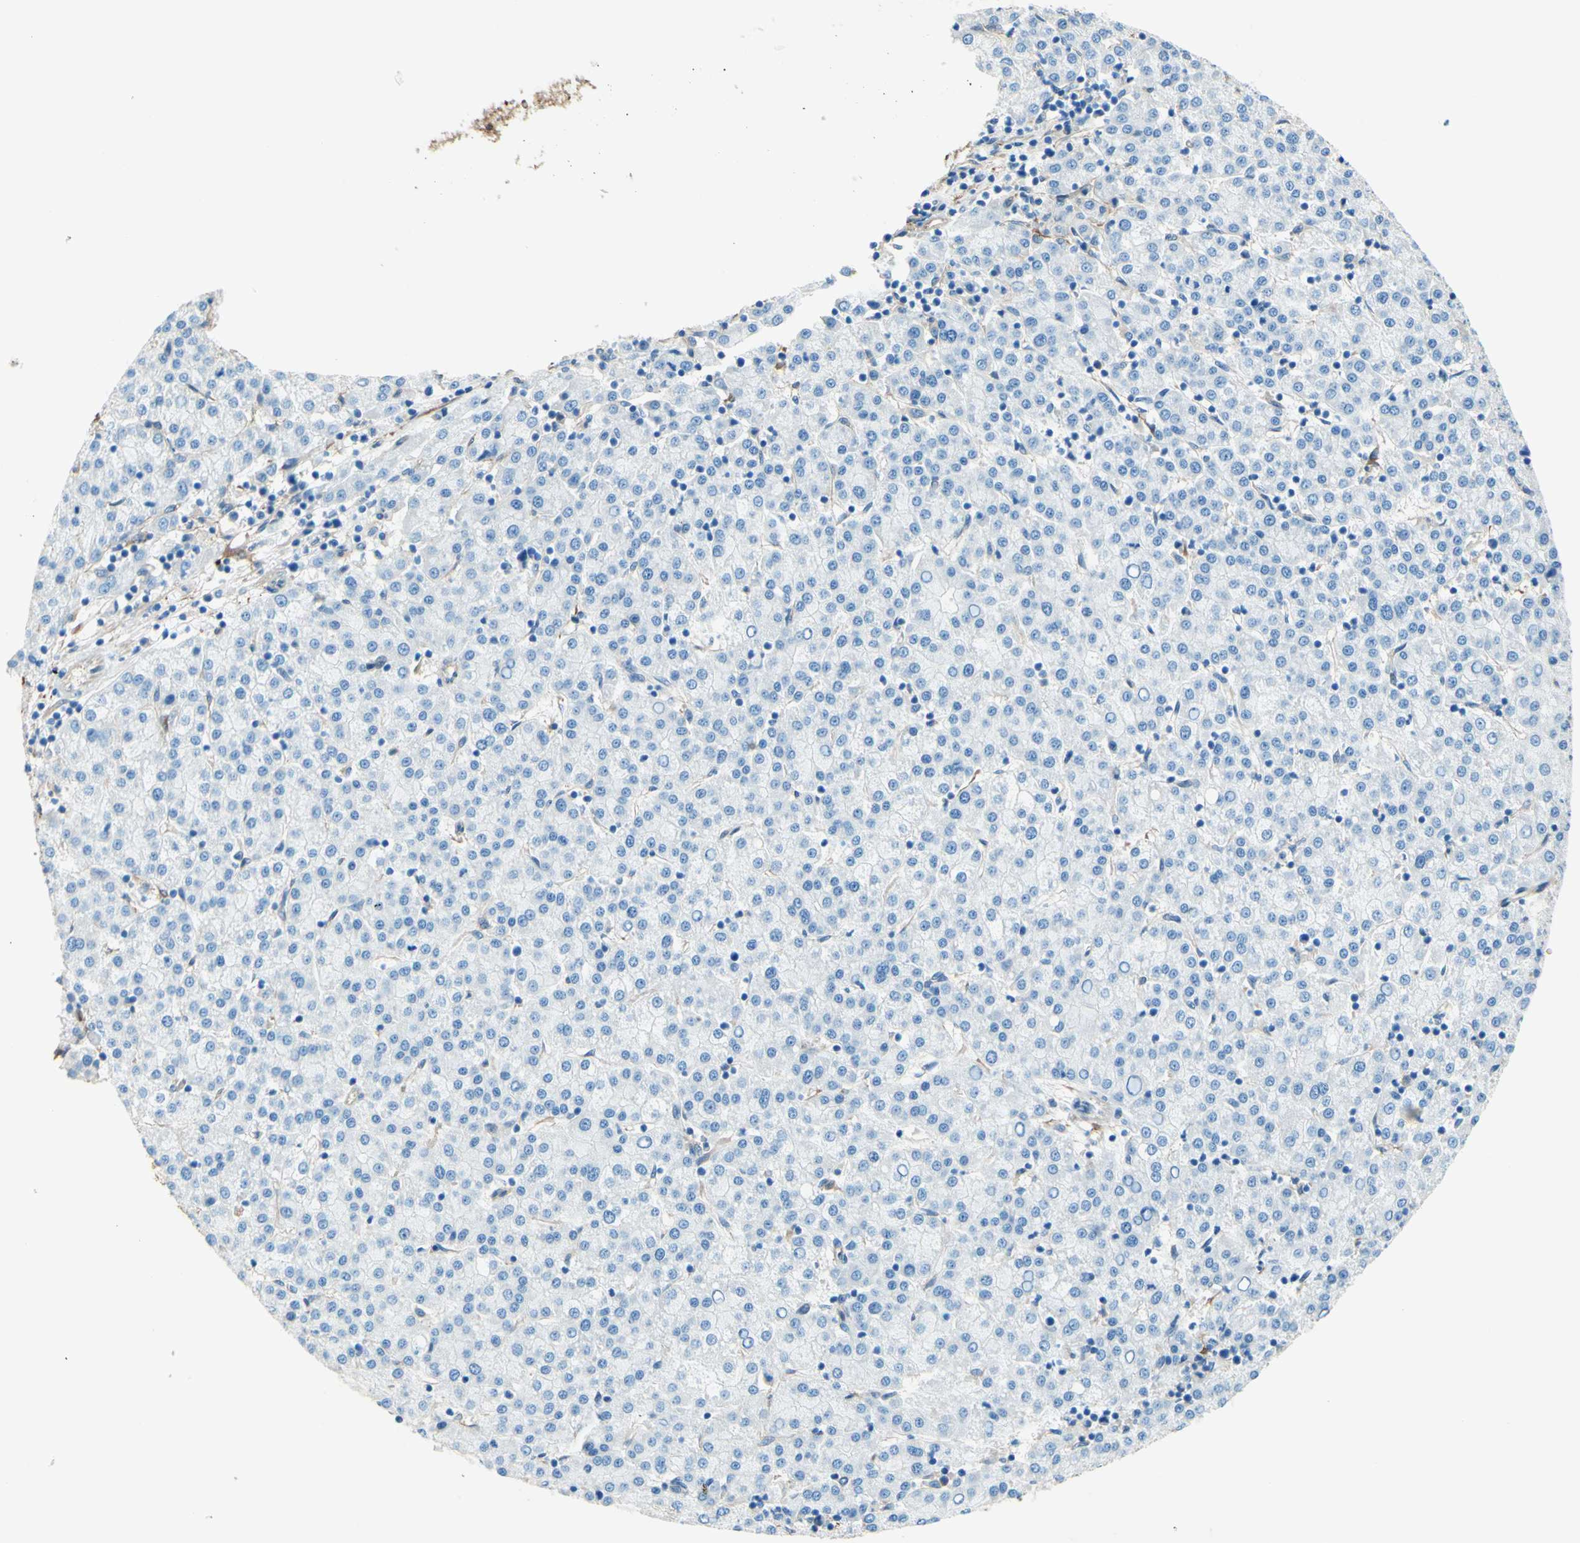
{"staining": {"intensity": "negative", "quantity": "none", "location": "none"}, "tissue": "liver cancer", "cell_type": "Tumor cells", "image_type": "cancer", "snomed": [{"axis": "morphology", "description": "Carcinoma, Hepatocellular, NOS"}, {"axis": "topography", "description": "Liver"}], "caption": "There is no significant expression in tumor cells of liver cancer (hepatocellular carcinoma). (DAB immunohistochemistry, high magnification).", "gene": "DPYSL3", "patient": {"sex": "female", "age": 58}}